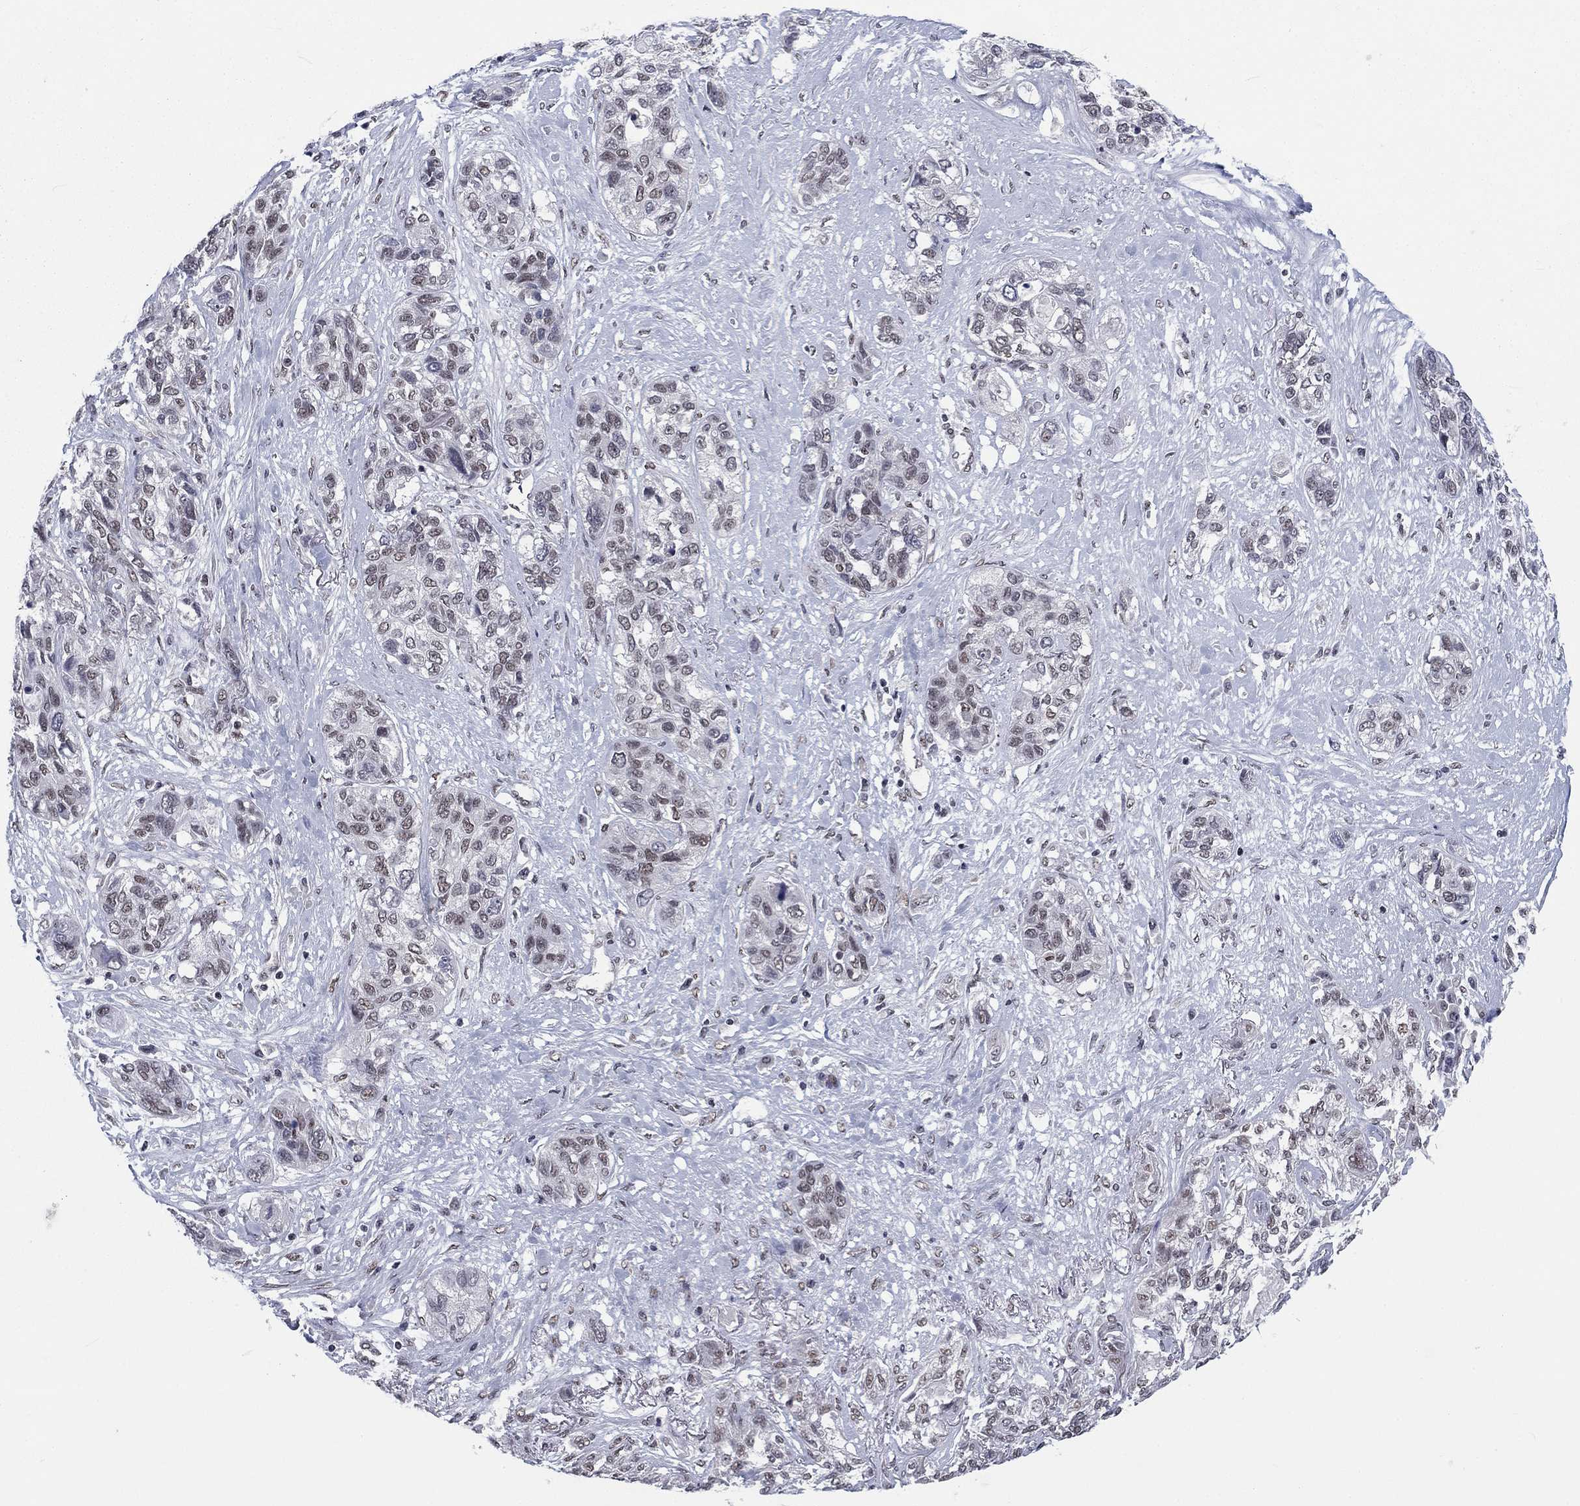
{"staining": {"intensity": "weak", "quantity": "<25%", "location": "nuclear"}, "tissue": "lung cancer", "cell_type": "Tumor cells", "image_type": "cancer", "snomed": [{"axis": "morphology", "description": "Squamous cell carcinoma, NOS"}, {"axis": "topography", "description": "Lung"}], "caption": "DAB immunohistochemical staining of squamous cell carcinoma (lung) displays no significant expression in tumor cells.", "gene": "FYTTD1", "patient": {"sex": "female", "age": 70}}